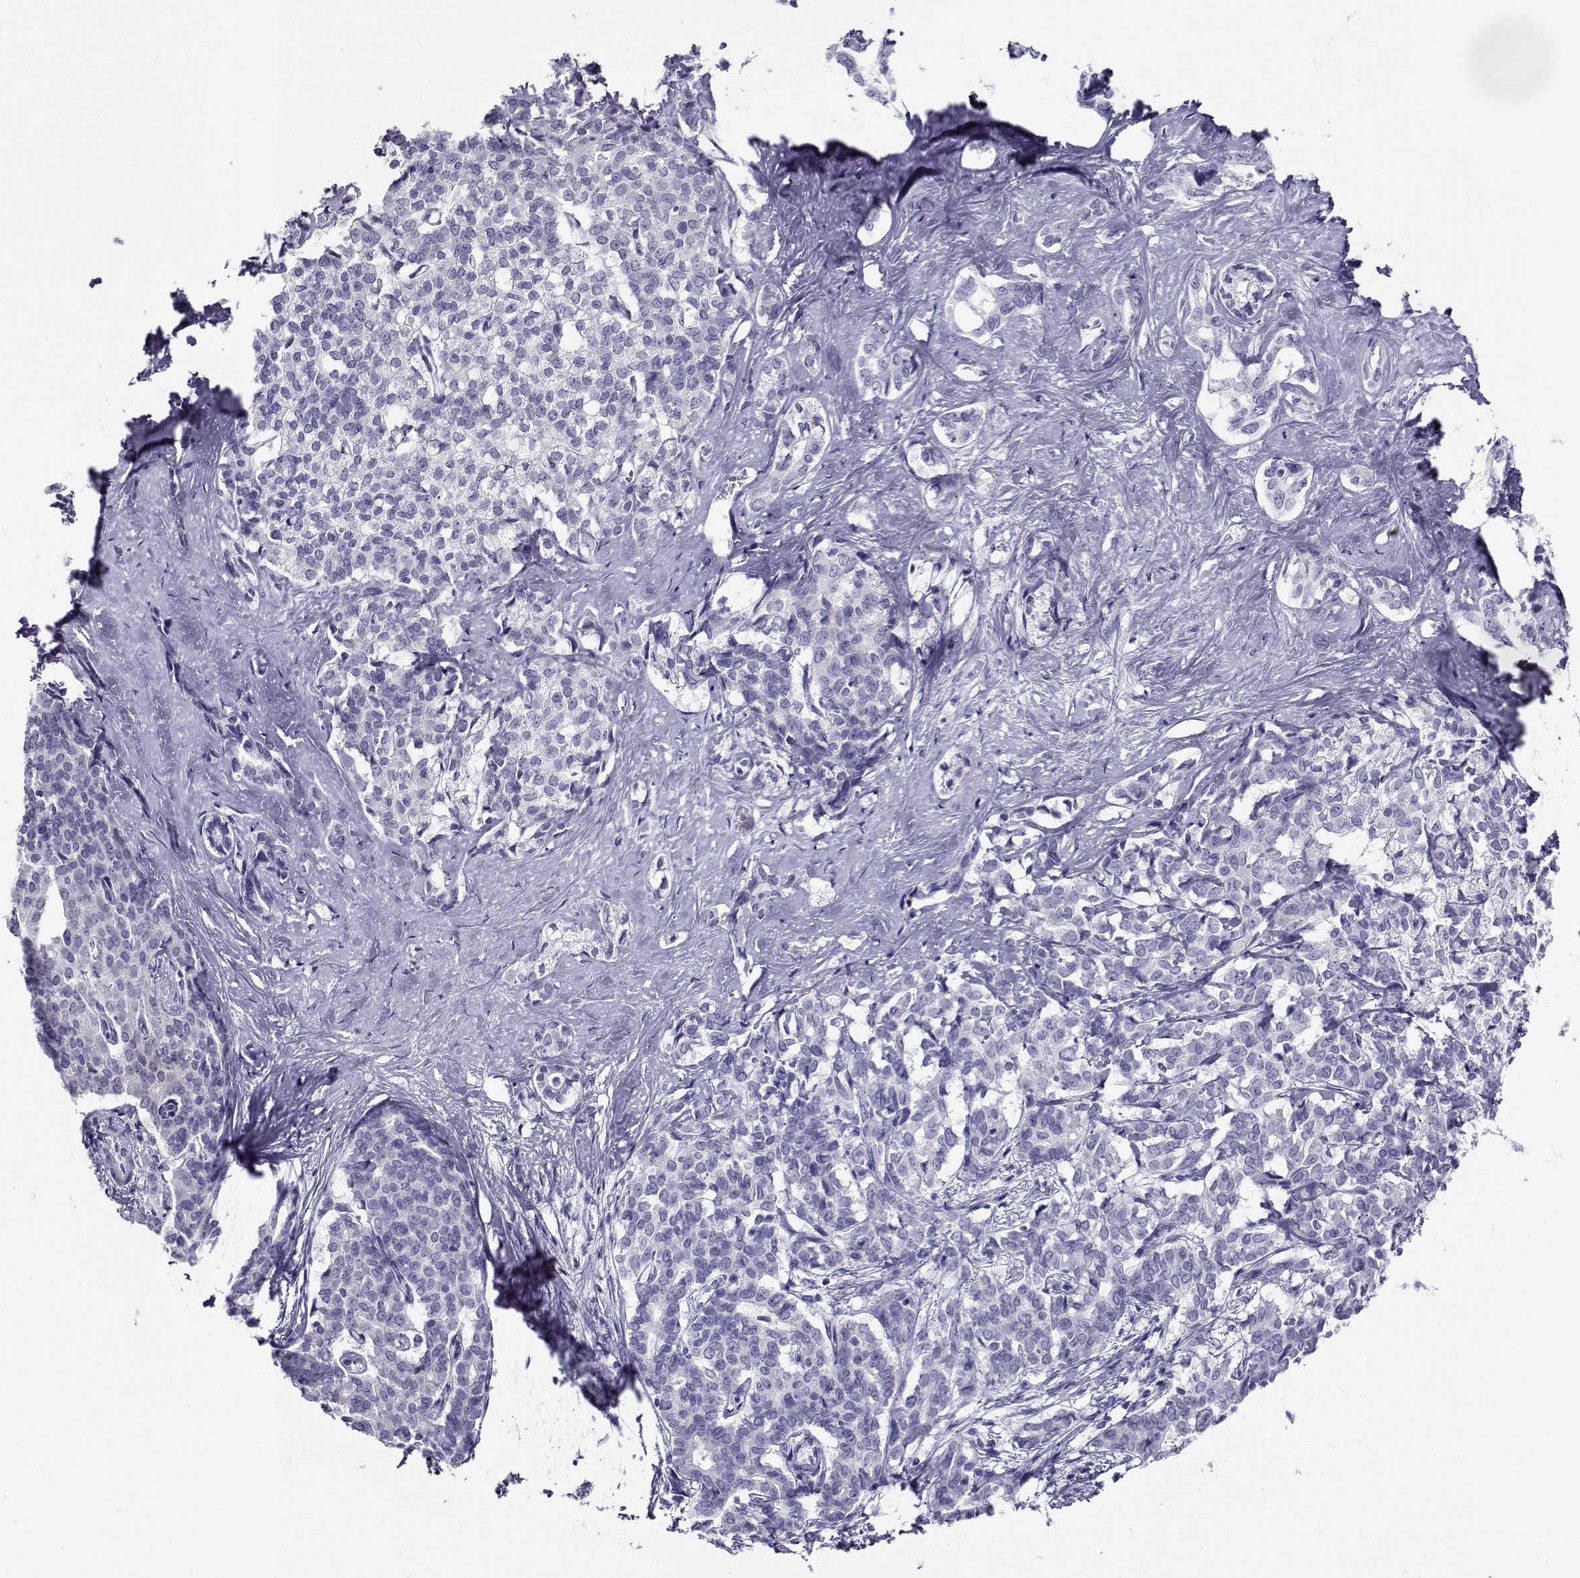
{"staining": {"intensity": "negative", "quantity": "none", "location": "none"}, "tissue": "liver cancer", "cell_type": "Tumor cells", "image_type": "cancer", "snomed": [{"axis": "morphology", "description": "Cholangiocarcinoma"}, {"axis": "topography", "description": "Liver"}], "caption": "DAB (3,3'-diaminobenzidine) immunohistochemical staining of liver cholangiocarcinoma demonstrates no significant expression in tumor cells. Brightfield microscopy of immunohistochemistry (IHC) stained with DAB (3,3'-diaminobenzidine) (brown) and hematoxylin (blue), captured at high magnification.", "gene": "CABS1", "patient": {"sex": "female", "age": 47}}